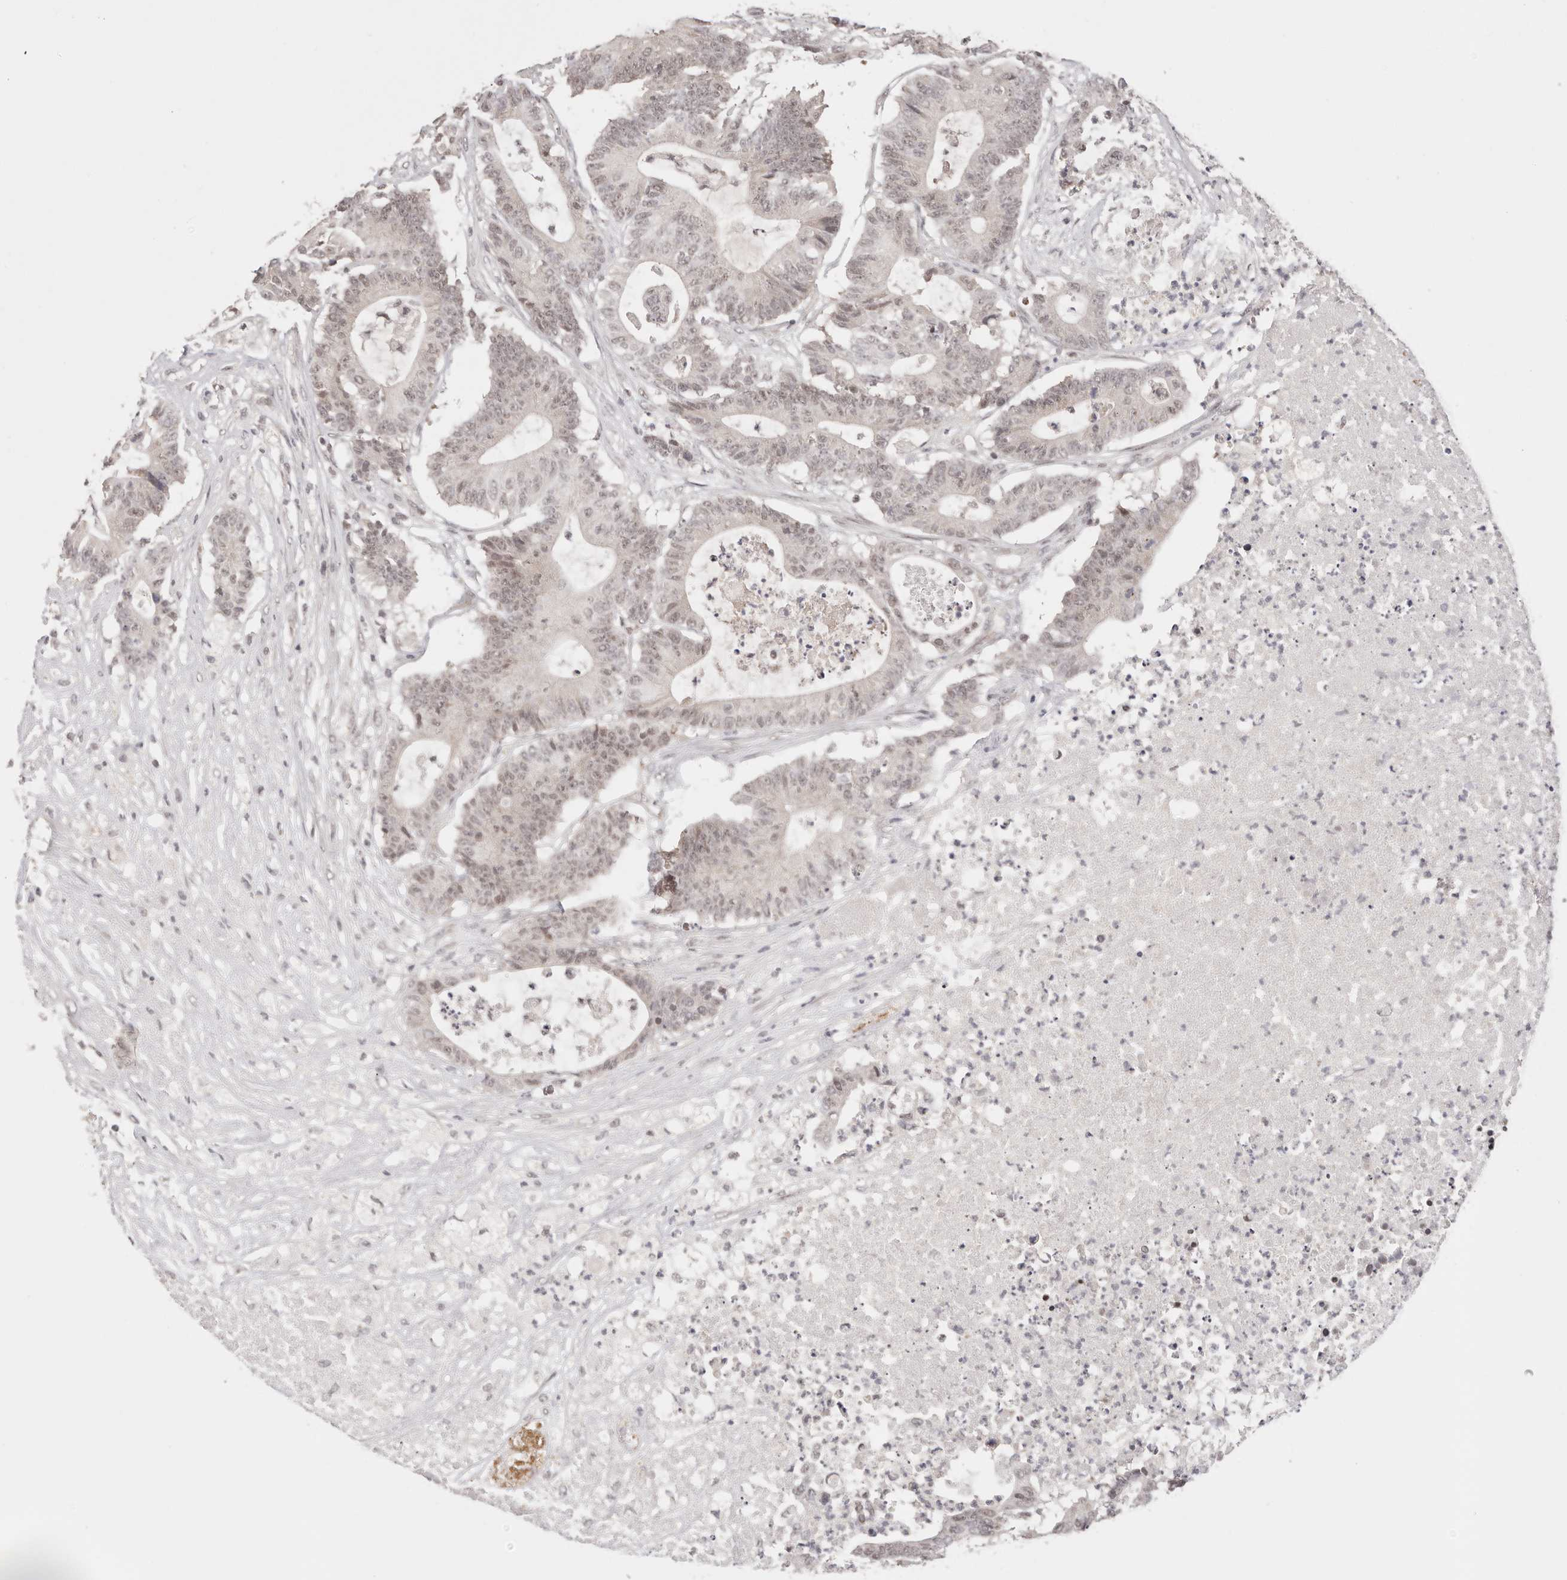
{"staining": {"intensity": "weak", "quantity": ">75%", "location": "nuclear"}, "tissue": "colorectal cancer", "cell_type": "Tumor cells", "image_type": "cancer", "snomed": [{"axis": "morphology", "description": "Adenocarcinoma, NOS"}, {"axis": "topography", "description": "Colon"}], "caption": "A high-resolution histopathology image shows immunohistochemistry staining of colorectal adenocarcinoma, which exhibits weak nuclear expression in about >75% of tumor cells.", "gene": "RFC3", "patient": {"sex": "female", "age": 84}}